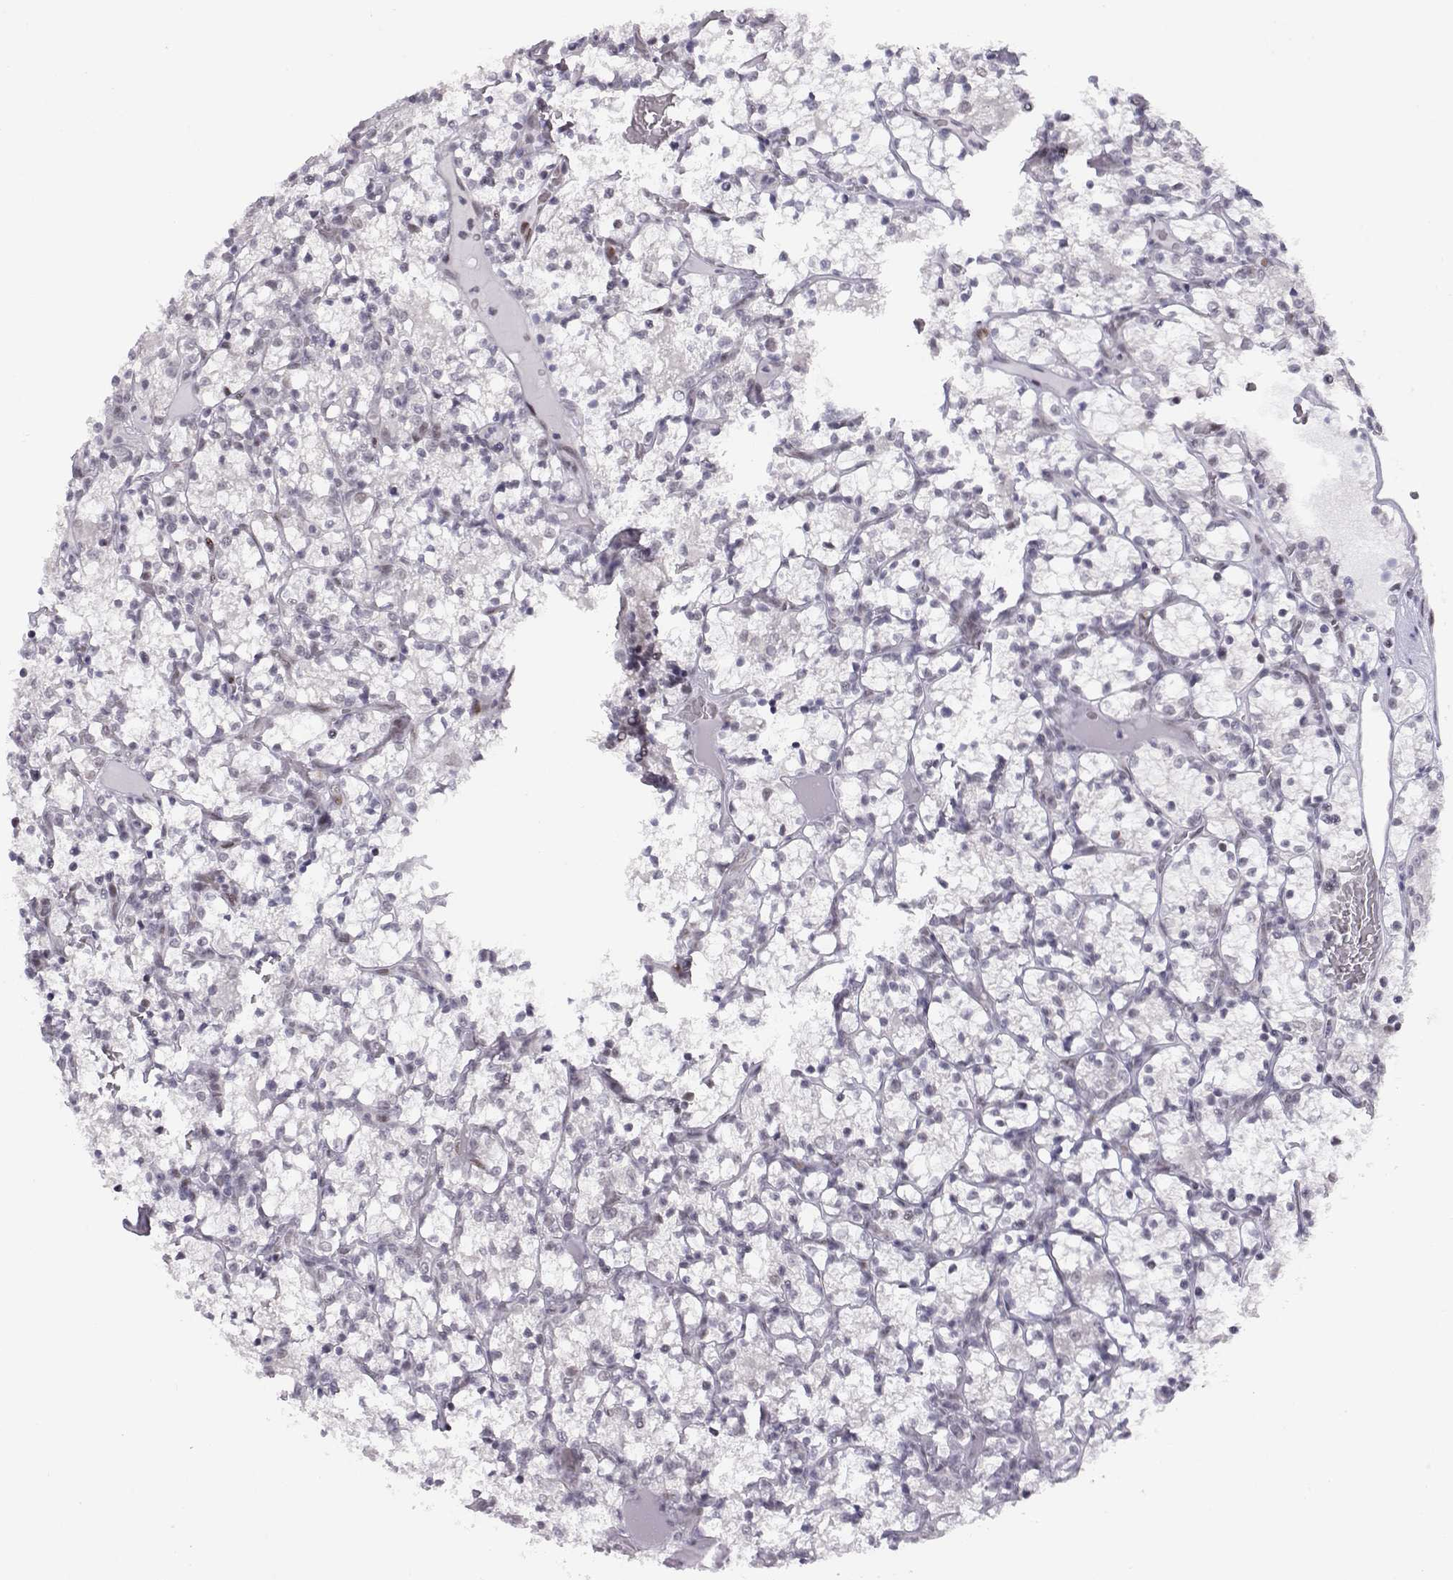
{"staining": {"intensity": "negative", "quantity": "none", "location": "none"}, "tissue": "renal cancer", "cell_type": "Tumor cells", "image_type": "cancer", "snomed": [{"axis": "morphology", "description": "Adenocarcinoma, NOS"}, {"axis": "topography", "description": "Kidney"}], "caption": "The image demonstrates no staining of tumor cells in adenocarcinoma (renal). The staining was performed using DAB (3,3'-diaminobenzidine) to visualize the protein expression in brown, while the nuclei were stained in blue with hematoxylin (Magnification: 20x).", "gene": "SIX6", "patient": {"sex": "female", "age": 69}}